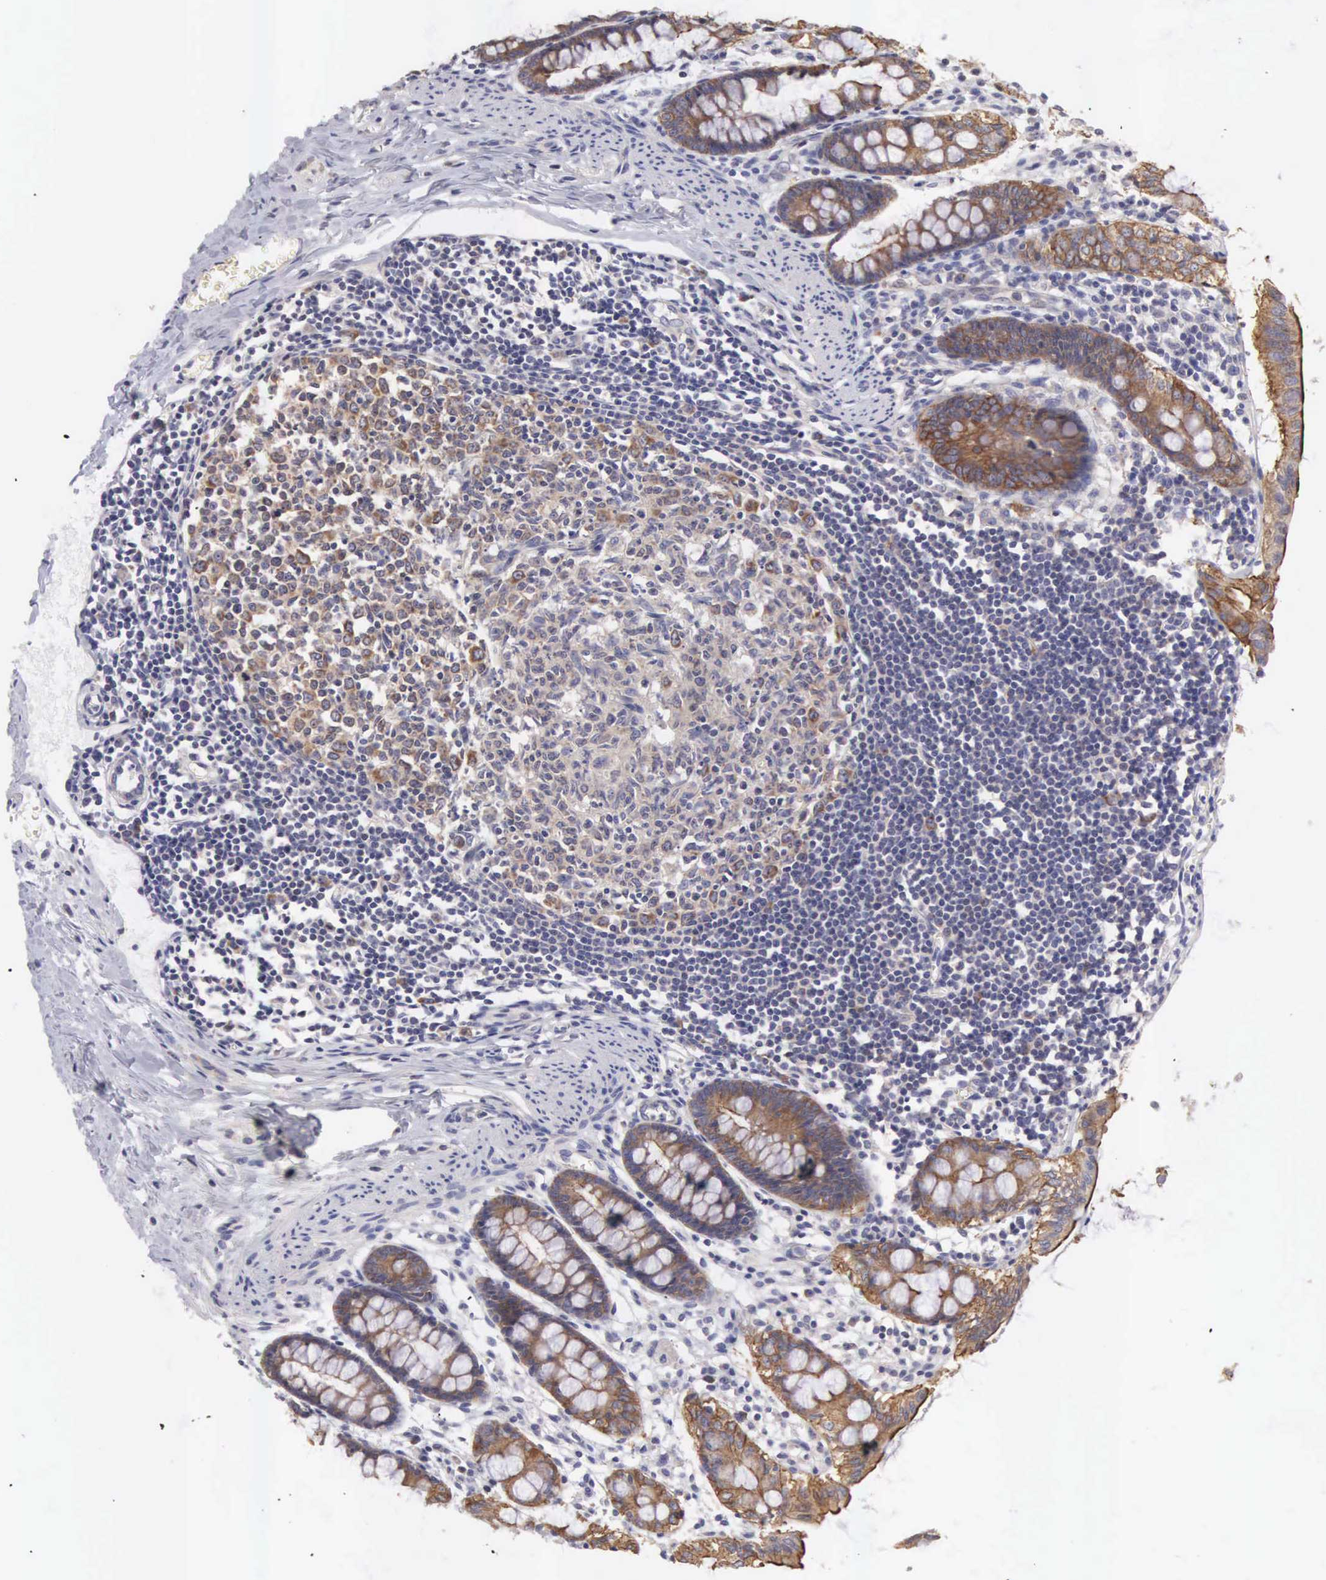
{"staining": {"intensity": "negative", "quantity": "none", "location": "none"}, "tissue": "colon", "cell_type": "Endothelial cells", "image_type": "normal", "snomed": [{"axis": "morphology", "description": "Normal tissue, NOS"}, {"axis": "topography", "description": "Colon"}], "caption": "IHC image of unremarkable colon: human colon stained with DAB displays no significant protein staining in endothelial cells.", "gene": "TXLNG", "patient": {"sex": "male", "age": 1}}